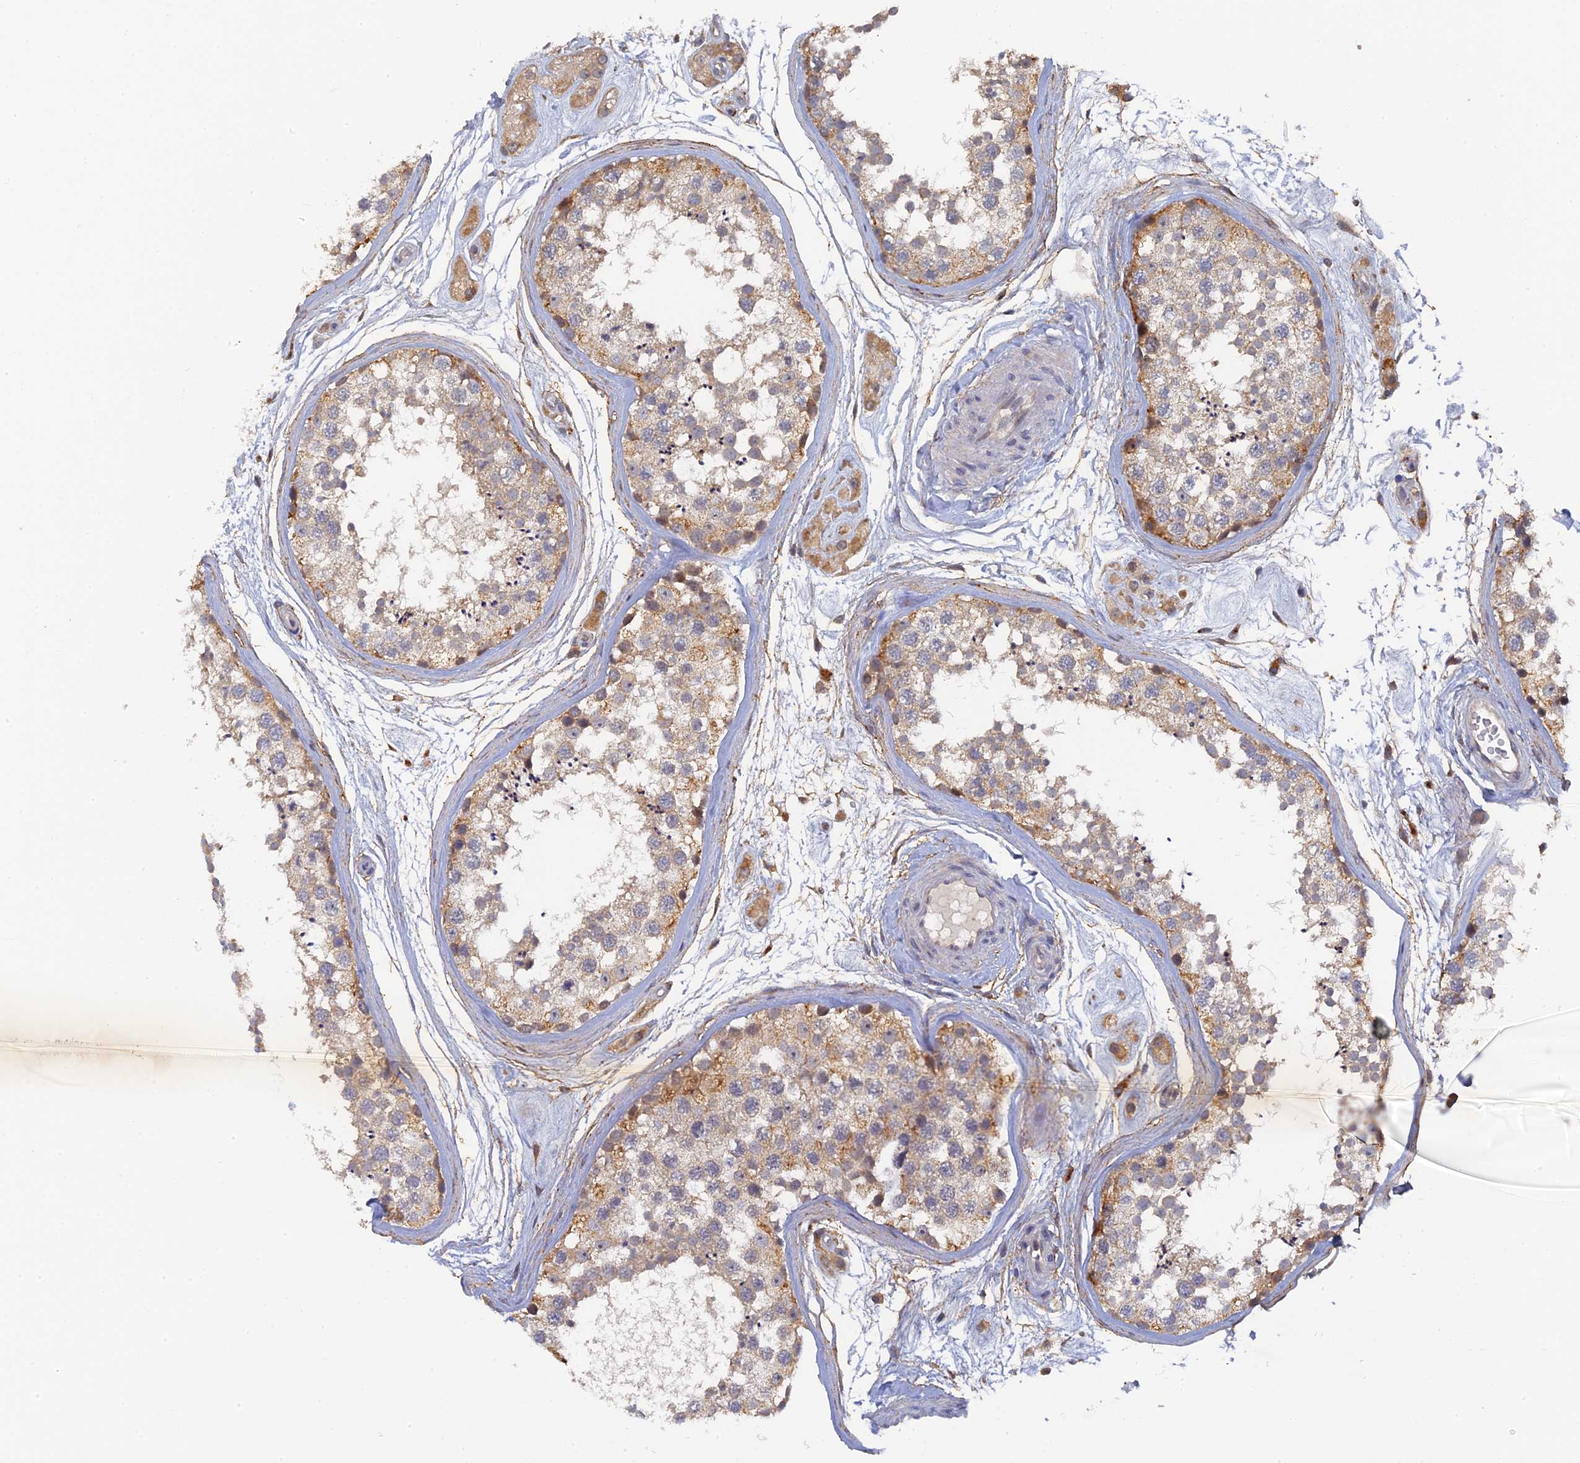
{"staining": {"intensity": "weak", "quantity": ">75%", "location": "cytoplasmic/membranous"}, "tissue": "testis", "cell_type": "Cells in seminiferous ducts", "image_type": "normal", "snomed": [{"axis": "morphology", "description": "Normal tissue, NOS"}, {"axis": "topography", "description": "Testis"}], "caption": "Immunohistochemistry (IHC) of unremarkable testis demonstrates low levels of weak cytoplasmic/membranous positivity in about >75% of cells in seminiferous ducts.", "gene": "MIGA2", "patient": {"sex": "male", "age": 56}}